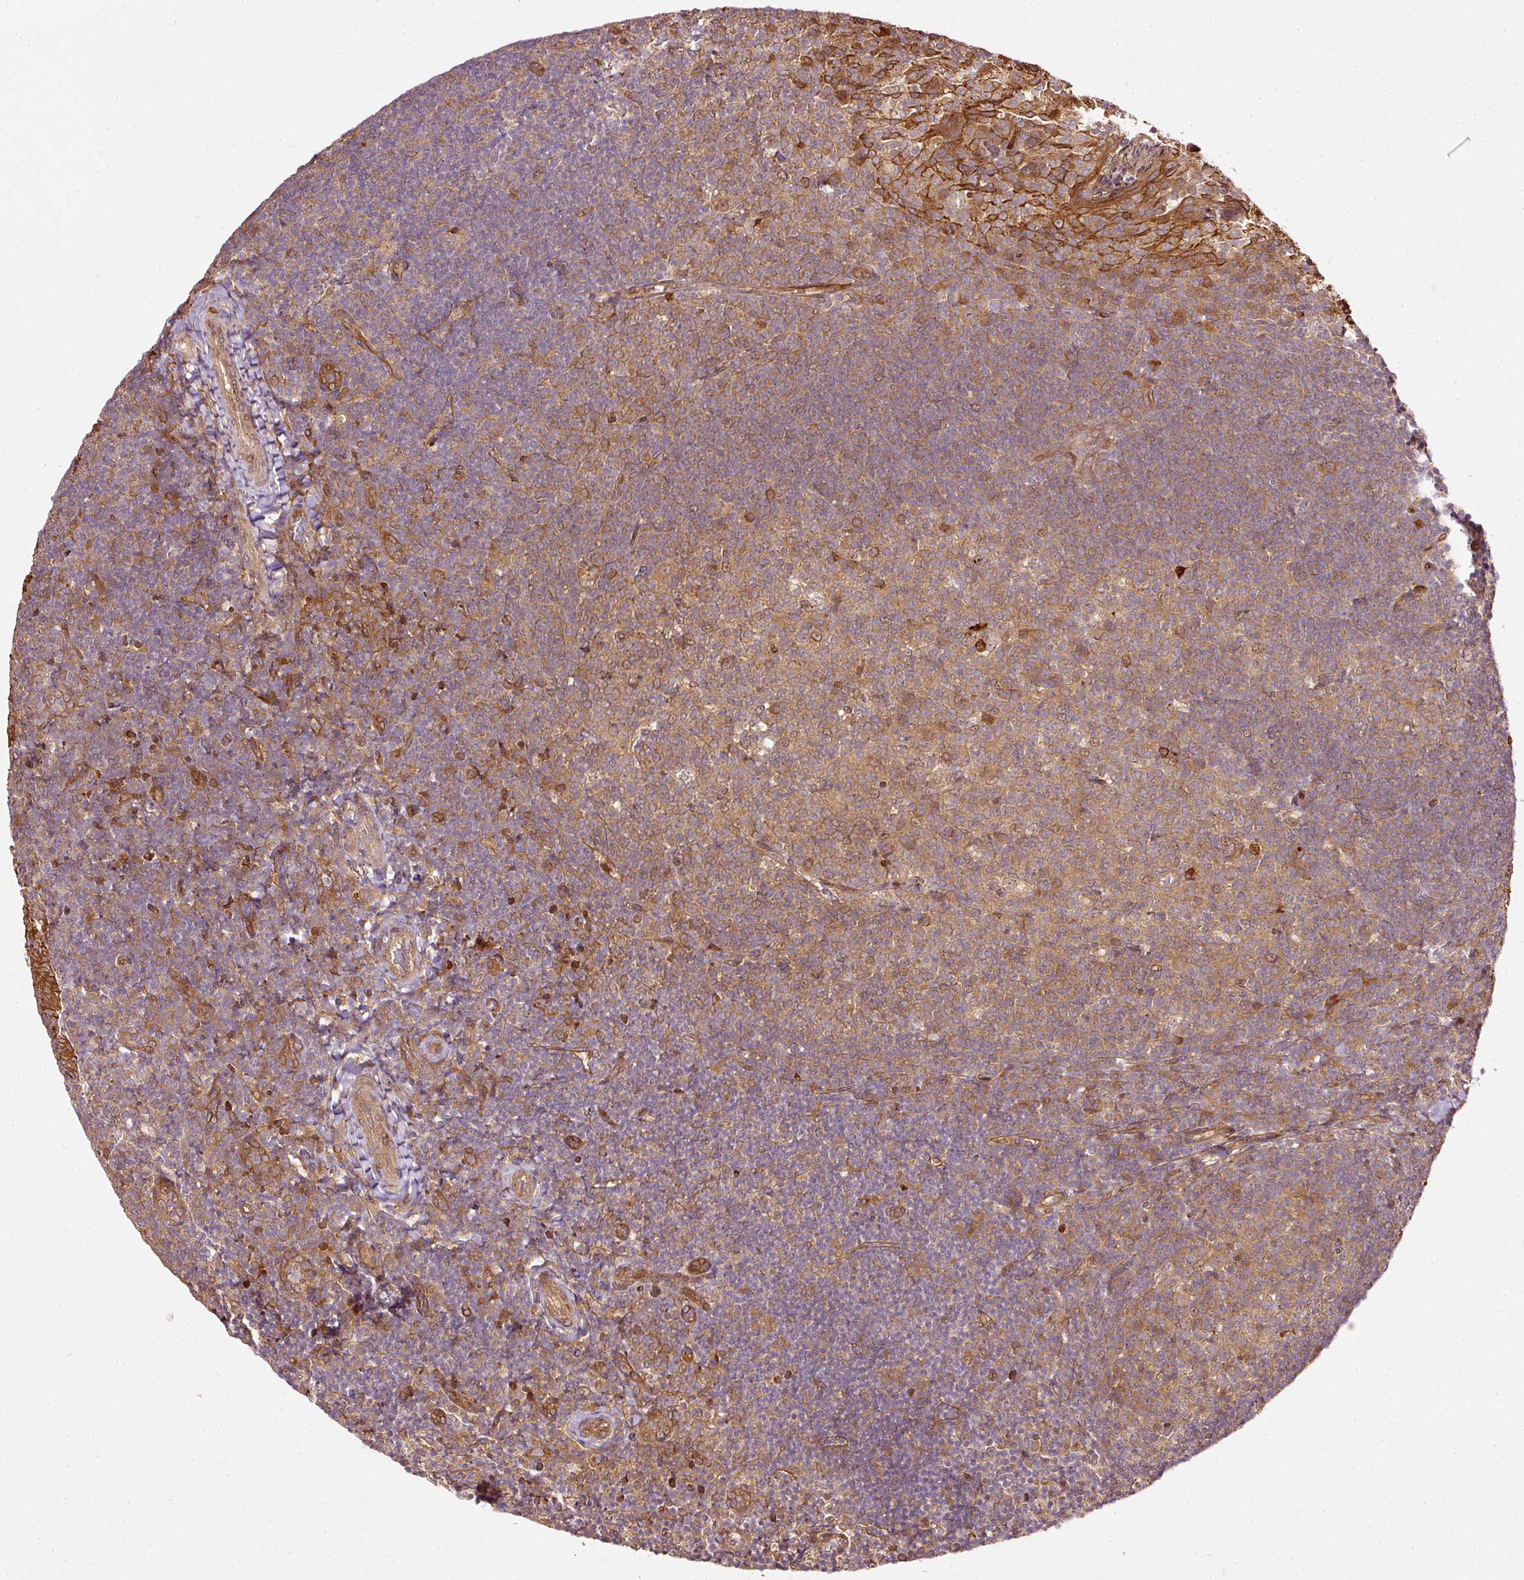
{"staining": {"intensity": "moderate", "quantity": ">75%", "location": "cytoplasmic/membranous"}, "tissue": "tonsil", "cell_type": "Germinal center cells", "image_type": "normal", "snomed": [{"axis": "morphology", "description": "Normal tissue, NOS"}, {"axis": "topography", "description": "Tonsil"}], "caption": "Protein expression analysis of unremarkable human tonsil reveals moderate cytoplasmic/membranous positivity in approximately >75% of germinal center cells. (DAB = brown stain, brightfield microscopy at high magnification).", "gene": "MIF4GD", "patient": {"sex": "female", "age": 10}}